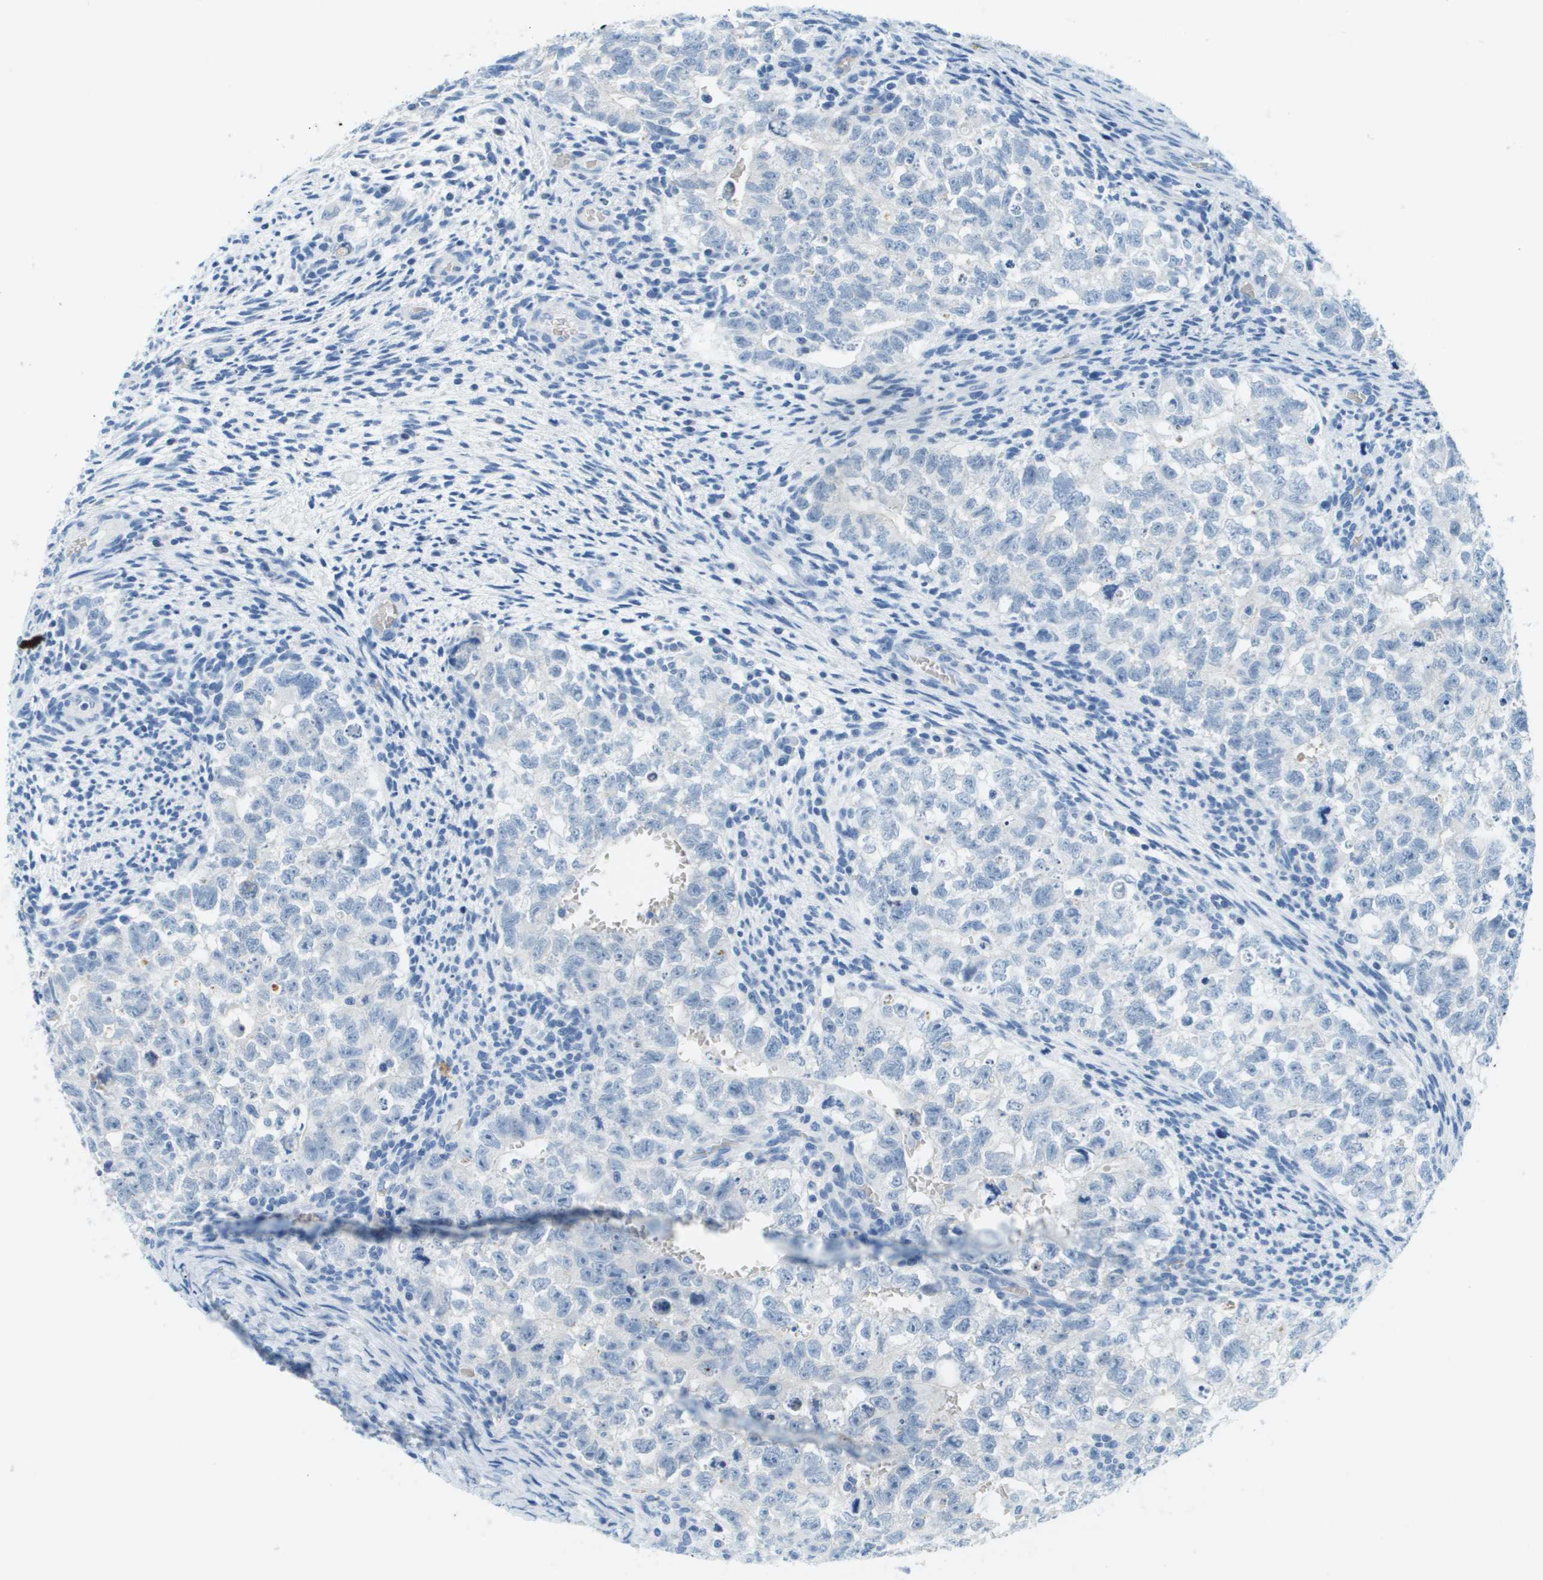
{"staining": {"intensity": "negative", "quantity": "none", "location": "none"}, "tissue": "testis cancer", "cell_type": "Tumor cells", "image_type": "cancer", "snomed": [{"axis": "morphology", "description": "Seminoma, NOS"}, {"axis": "morphology", "description": "Carcinoma, Embryonal, NOS"}, {"axis": "topography", "description": "Testis"}], "caption": "There is no significant positivity in tumor cells of seminoma (testis).", "gene": "CDHR2", "patient": {"sex": "male", "age": 38}}